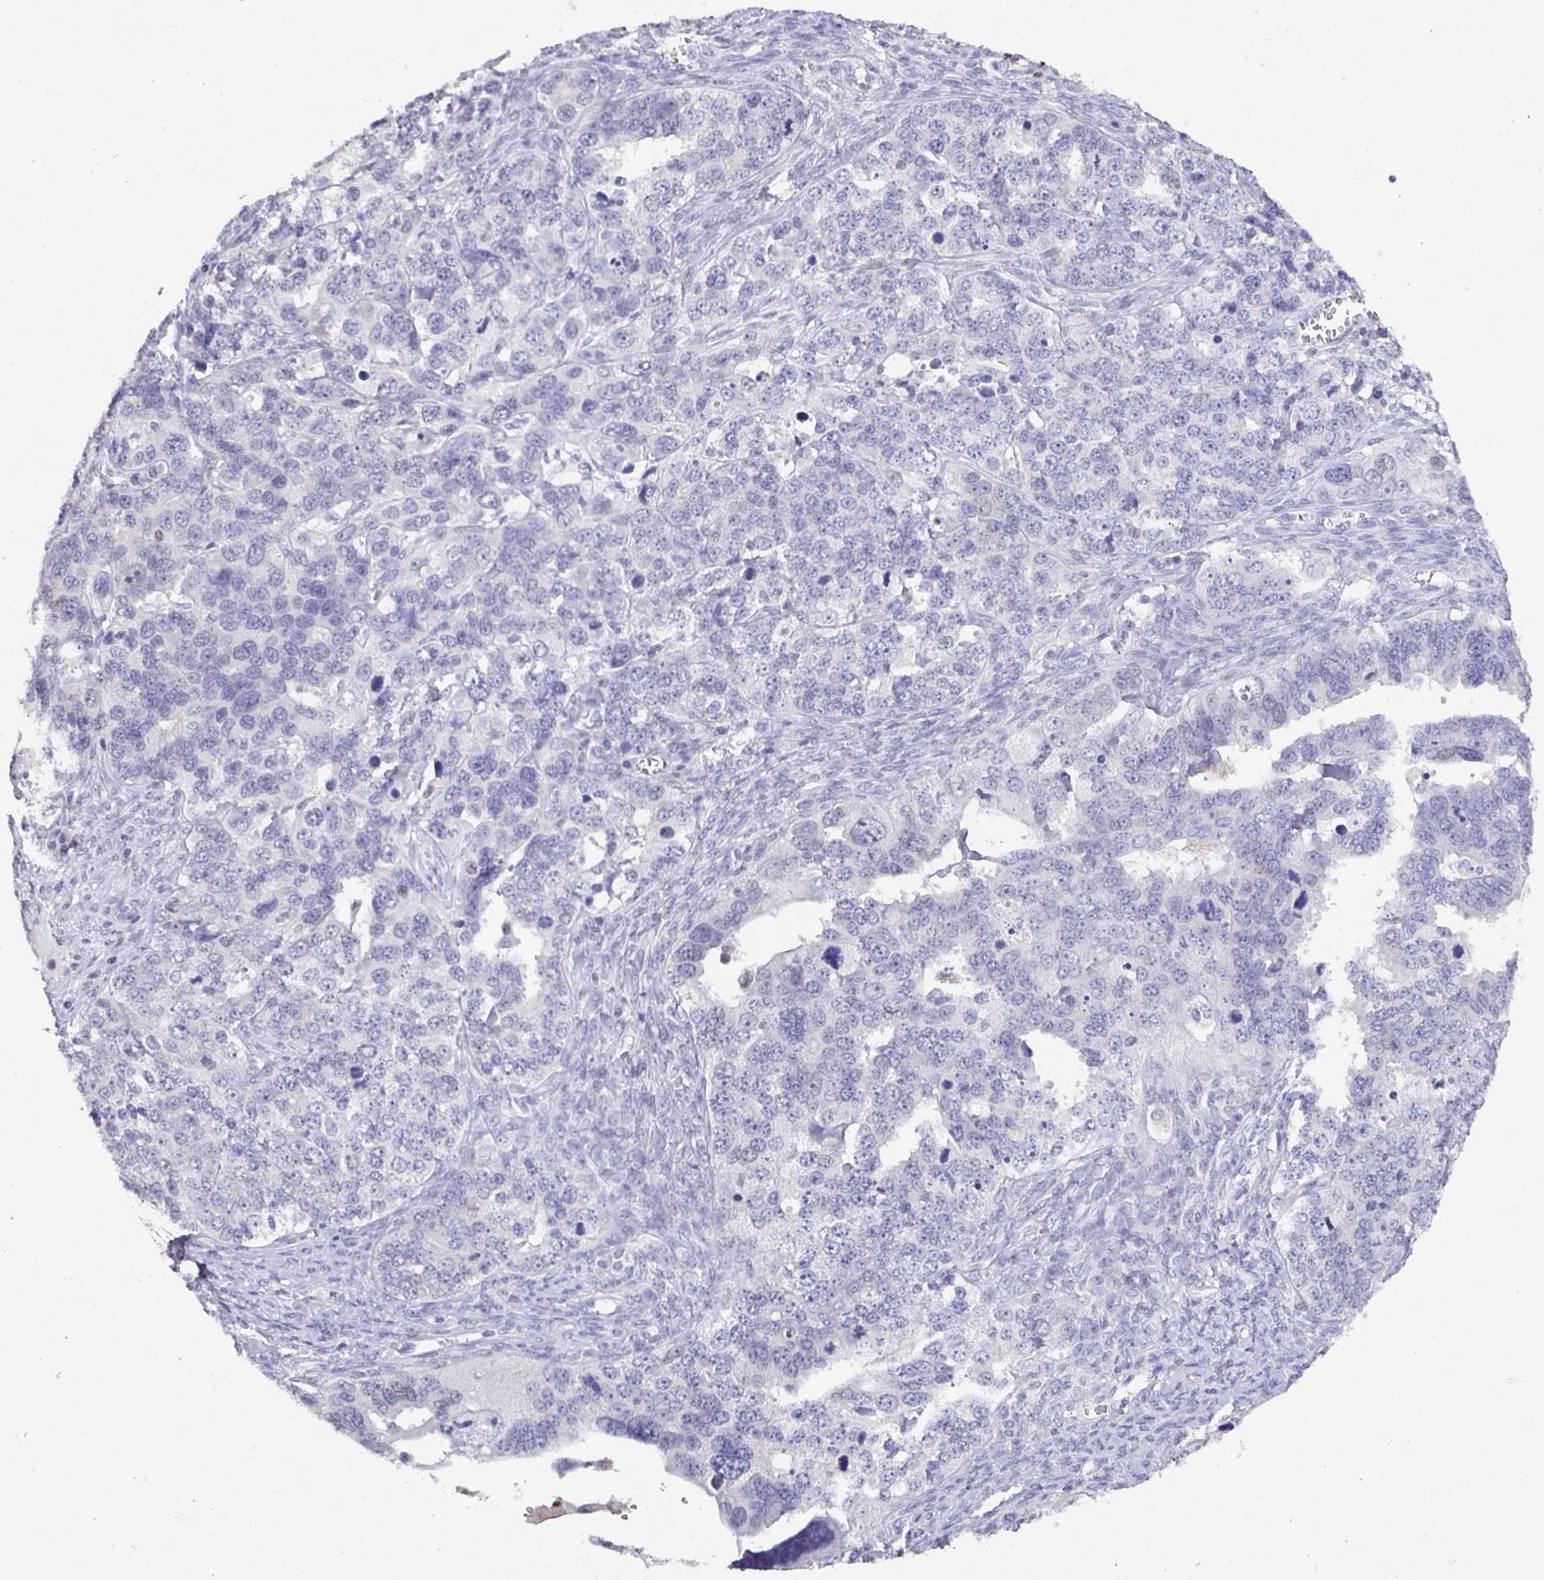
{"staining": {"intensity": "negative", "quantity": "none", "location": "none"}, "tissue": "ovarian cancer", "cell_type": "Tumor cells", "image_type": "cancer", "snomed": [{"axis": "morphology", "description": "Cystadenocarcinoma, serous, NOS"}, {"axis": "topography", "description": "Ovary"}], "caption": "An image of ovarian cancer stained for a protein demonstrates no brown staining in tumor cells. (DAB (3,3'-diaminobenzidine) IHC, high magnification).", "gene": "SATB1", "patient": {"sex": "female", "age": 76}}